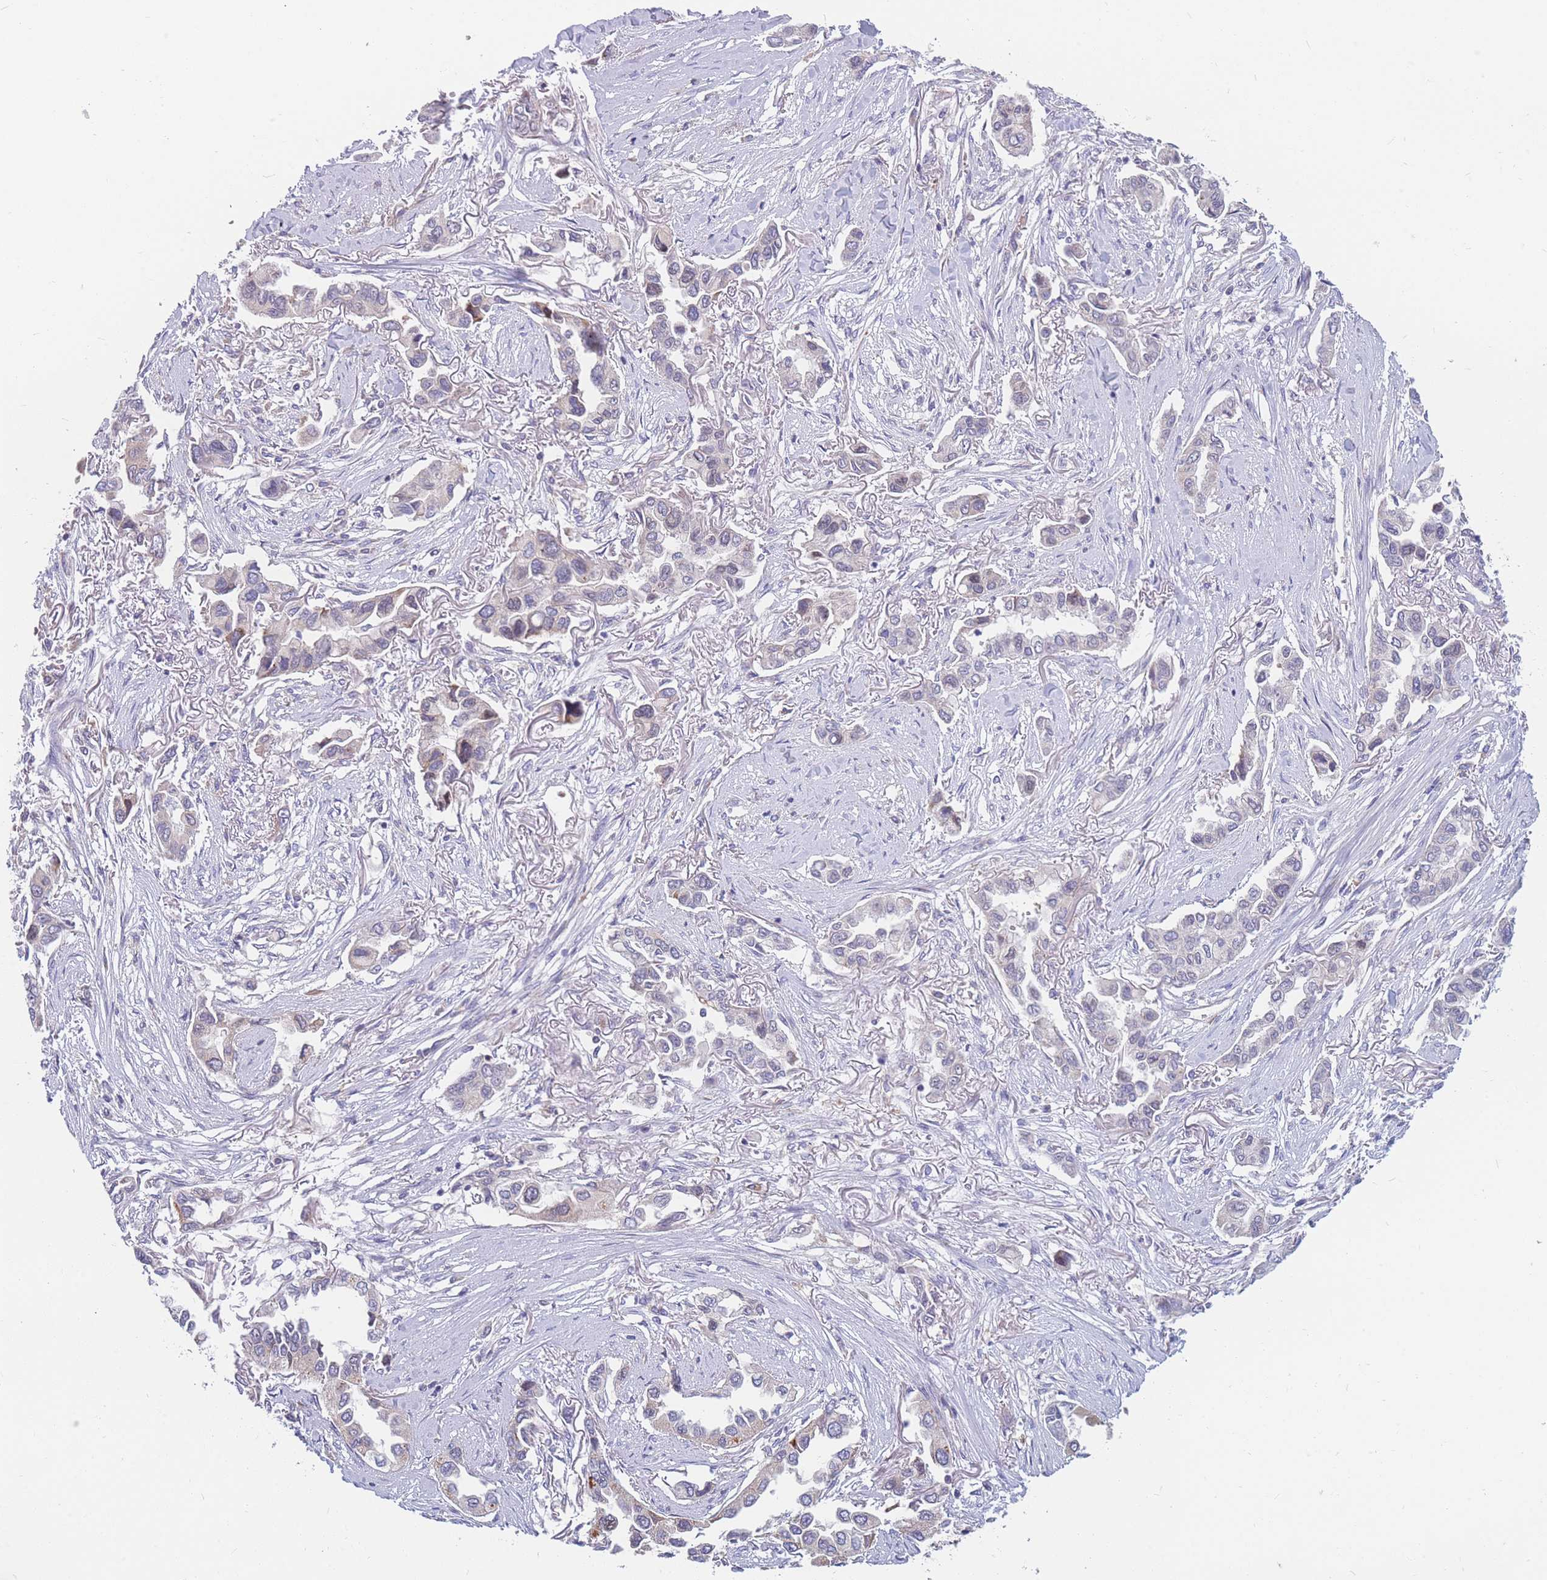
{"staining": {"intensity": "weak", "quantity": "<25%", "location": "cytoplasmic/membranous"}, "tissue": "lung cancer", "cell_type": "Tumor cells", "image_type": "cancer", "snomed": [{"axis": "morphology", "description": "Adenocarcinoma, NOS"}, {"axis": "topography", "description": "Lung"}], "caption": "Tumor cells show no significant protein positivity in lung adenocarcinoma.", "gene": "TMEM131L", "patient": {"sex": "female", "age": 76}}